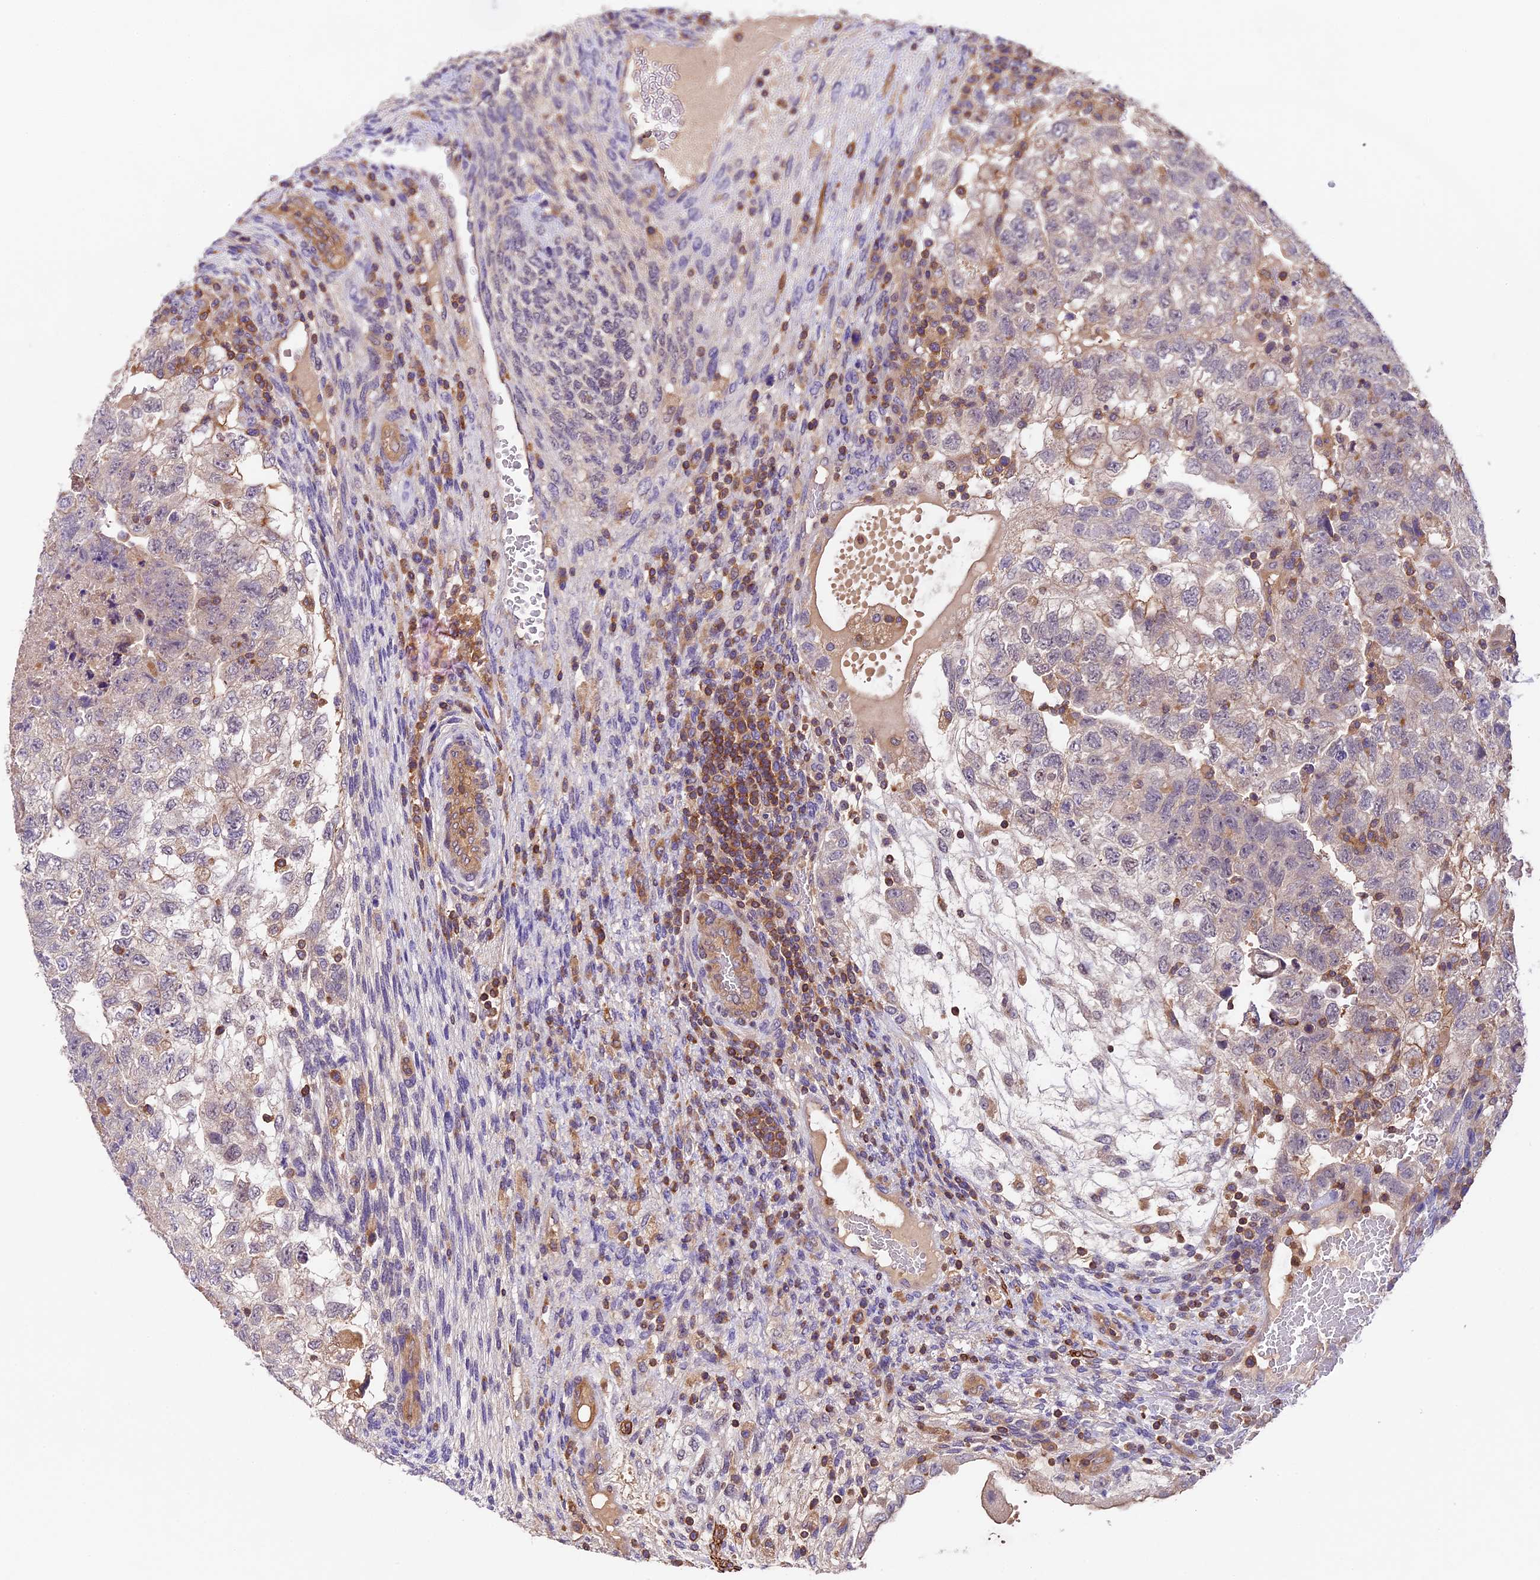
{"staining": {"intensity": "weak", "quantity": "<25%", "location": "cytoplasmic/membranous"}, "tissue": "testis cancer", "cell_type": "Tumor cells", "image_type": "cancer", "snomed": [{"axis": "morphology", "description": "Carcinoma, Embryonal, NOS"}, {"axis": "topography", "description": "Testis"}], "caption": "DAB (3,3'-diaminobenzidine) immunohistochemical staining of embryonal carcinoma (testis) reveals no significant expression in tumor cells. Nuclei are stained in blue.", "gene": "TBC1D1", "patient": {"sex": "male", "age": 36}}